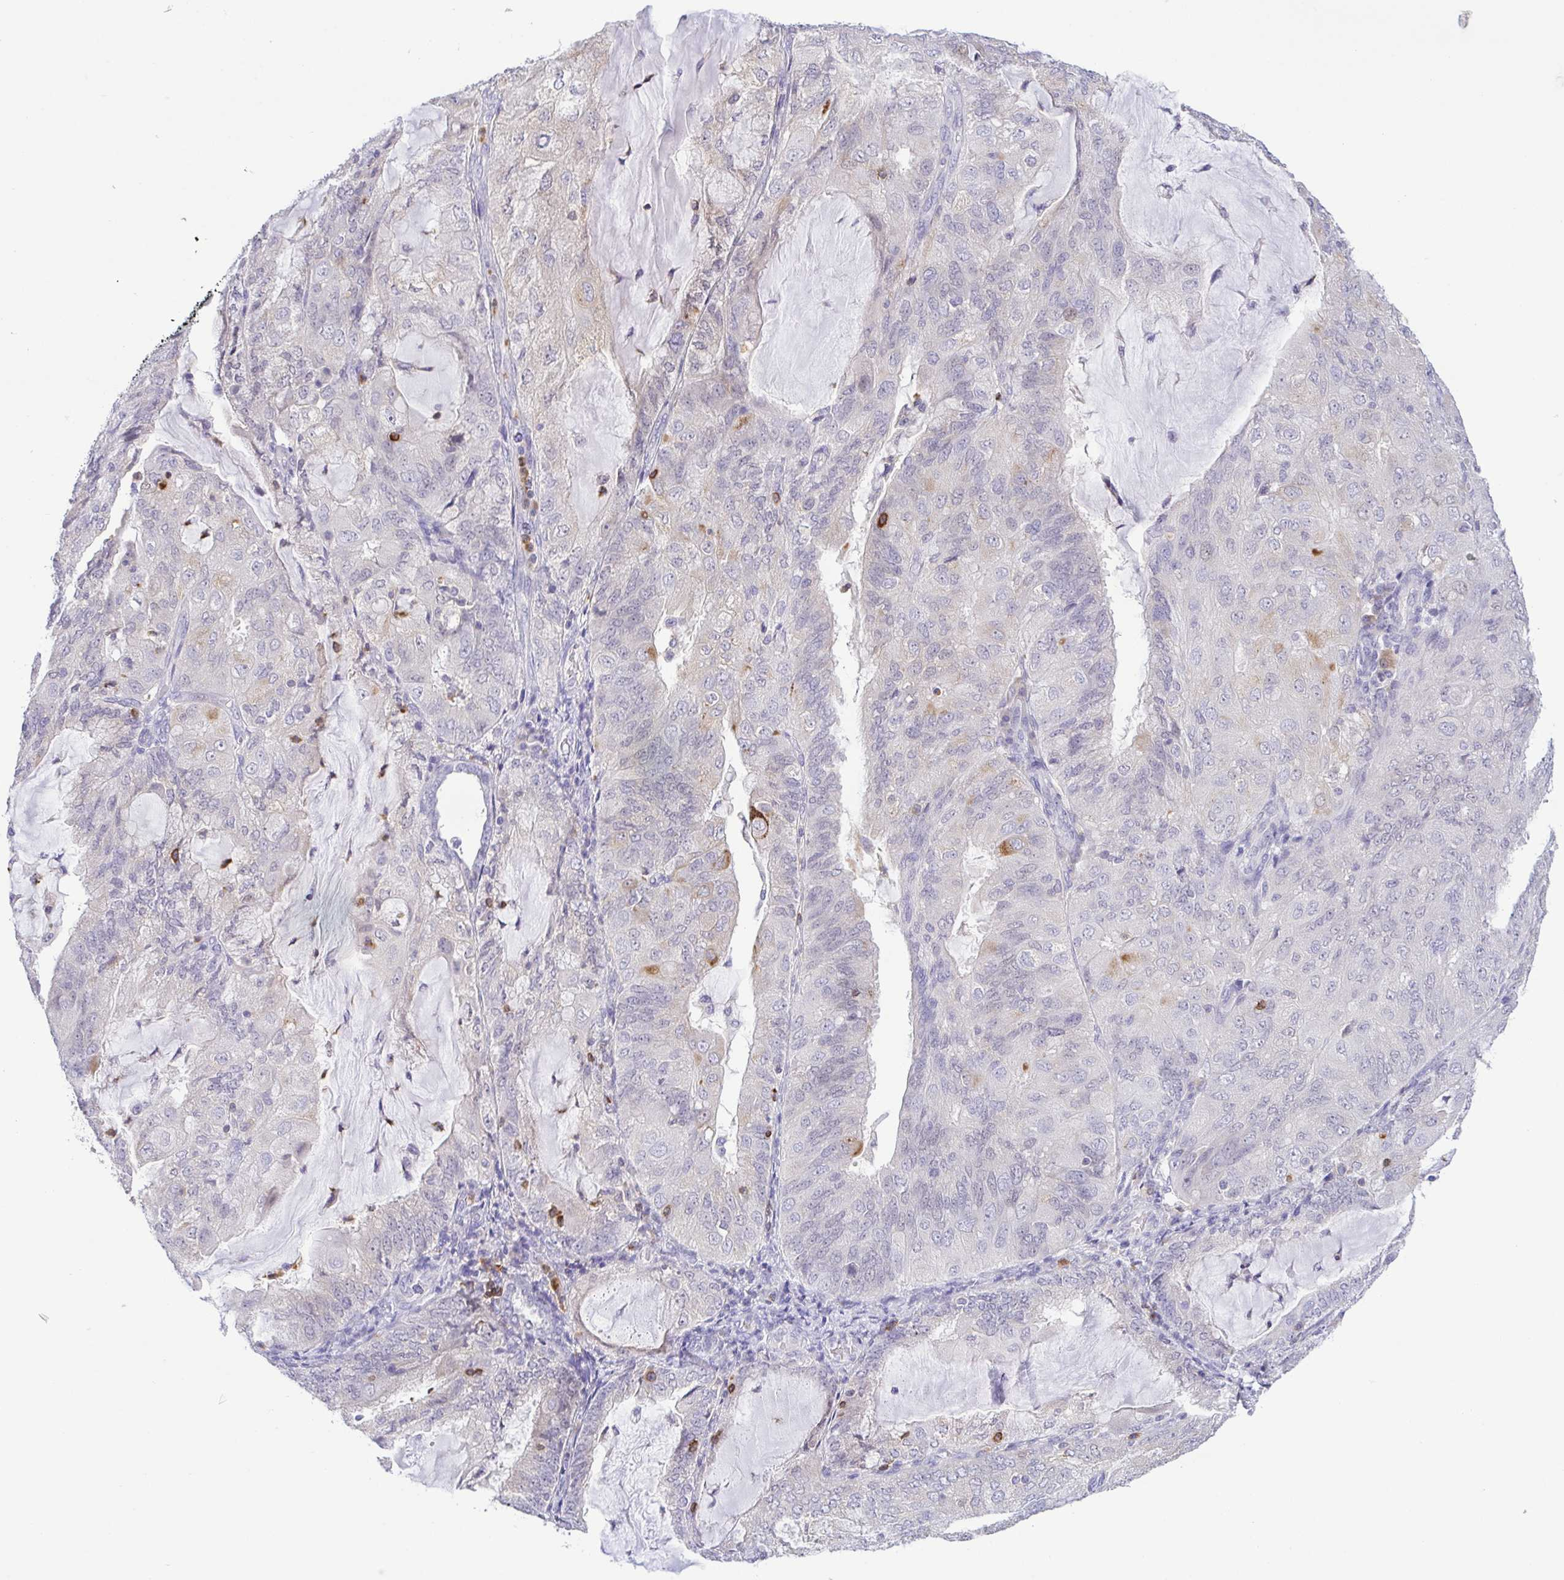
{"staining": {"intensity": "moderate", "quantity": "<25%", "location": "cytoplasmic/membranous"}, "tissue": "endometrial cancer", "cell_type": "Tumor cells", "image_type": "cancer", "snomed": [{"axis": "morphology", "description": "Adenocarcinoma, NOS"}, {"axis": "topography", "description": "Endometrium"}], "caption": "This is an image of IHC staining of endometrial cancer, which shows moderate staining in the cytoplasmic/membranous of tumor cells.", "gene": "PGLYRP1", "patient": {"sex": "female", "age": 81}}